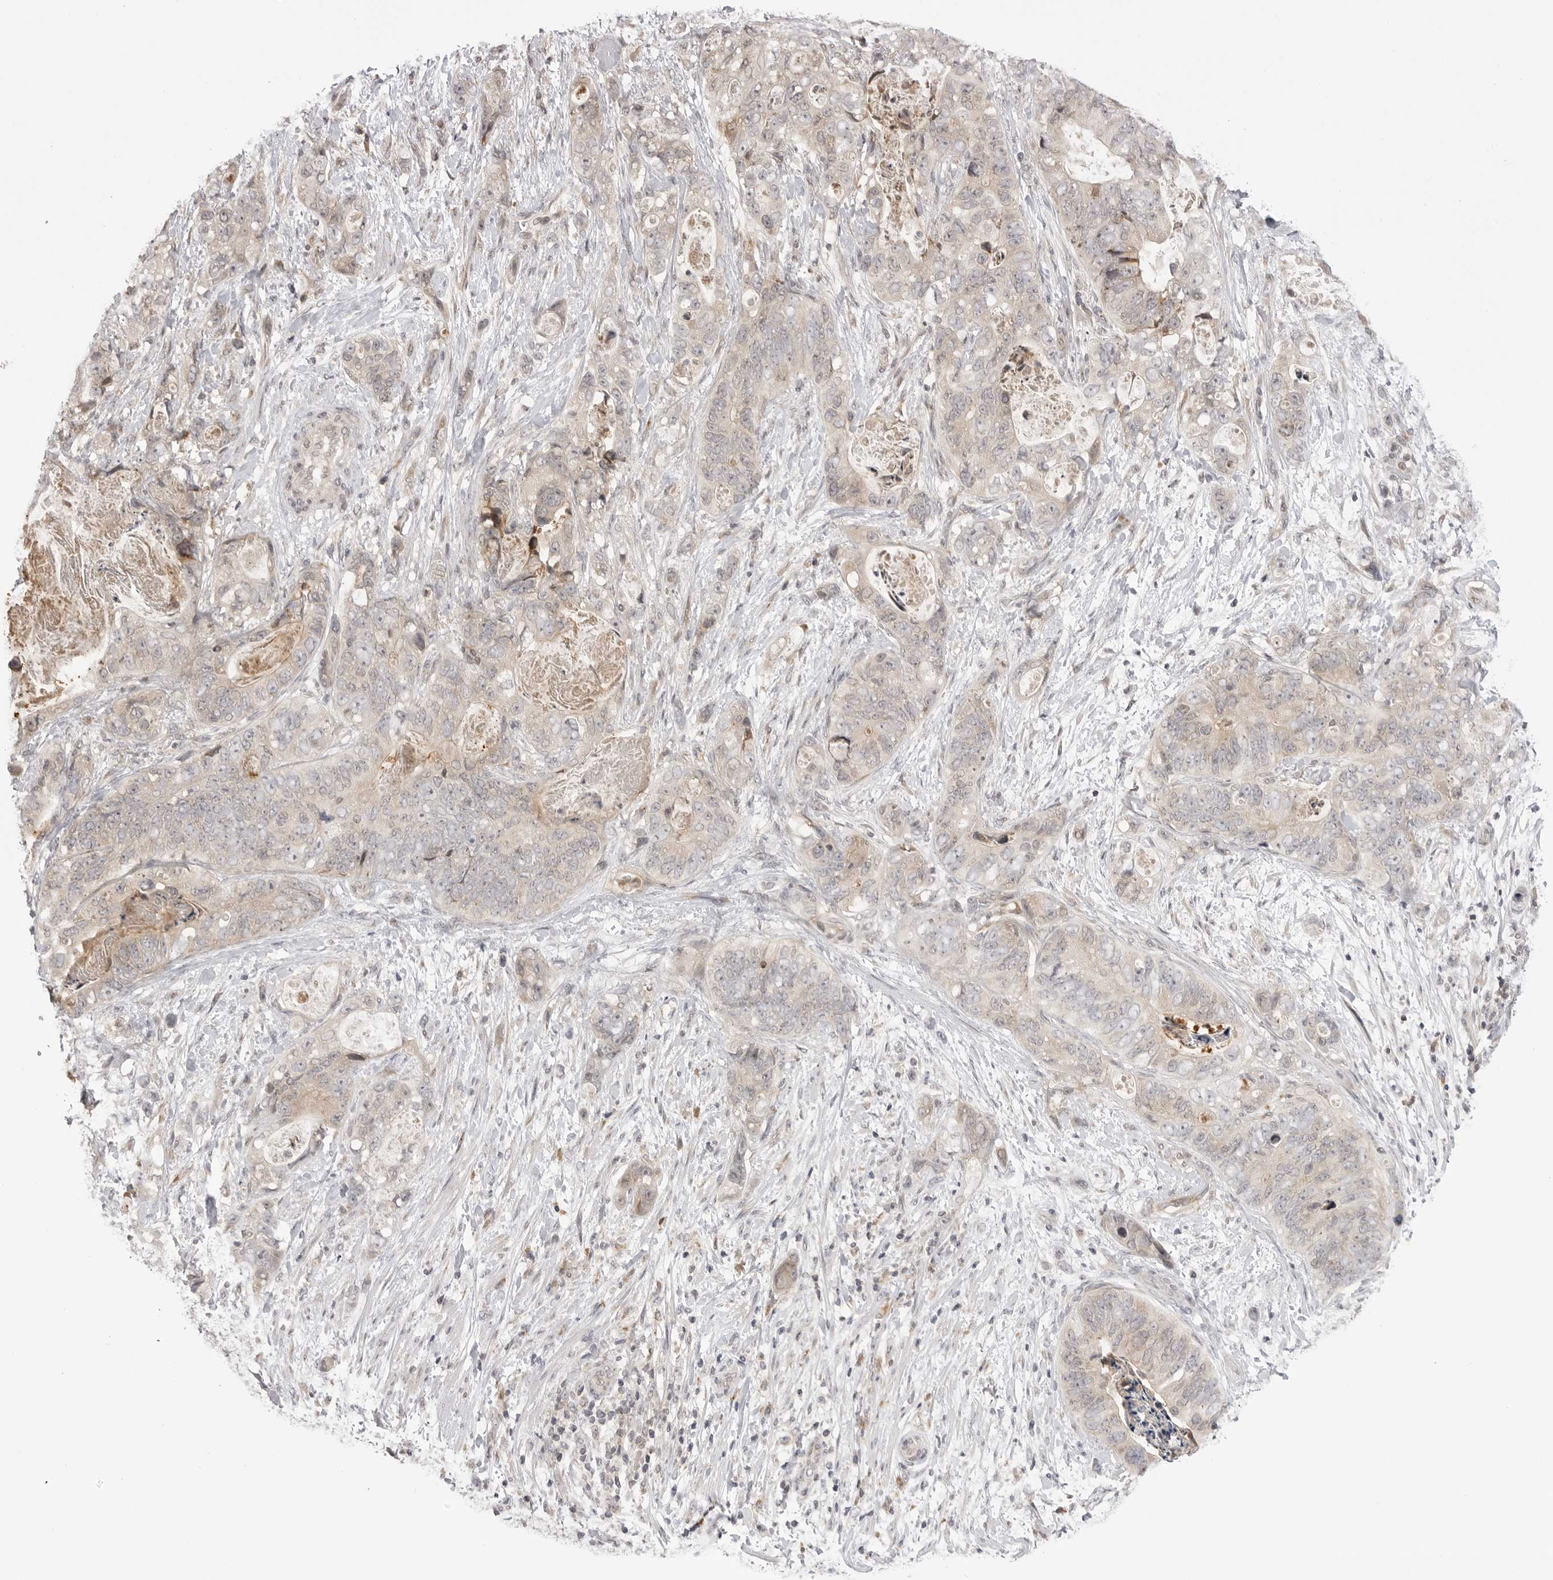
{"staining": {"intensity": "weak", "quantity": "<25%", "location": "cytoplasmic/membranous"}, "tissue": "stomach cancer", "cell_type": "Tumor cells", "image_type": "cancer", "snomed": [{"axis": "morphology", "description": "Normal tissue, NOS"}, {"axis": "morphology", "description": "Adenocarcinoma, NOS"}, {"axis": "topography", "description": "Stomach"}], "caption": "This micrograph is of adenocarcinoma (stomach) stained with immunohistochemistry to label a protein in brown with the nuclei are counter-stained blue. There is no expression in tumor cells.", "gene": "PTK2B", "patient": {"sex": "female", "age": 89}}